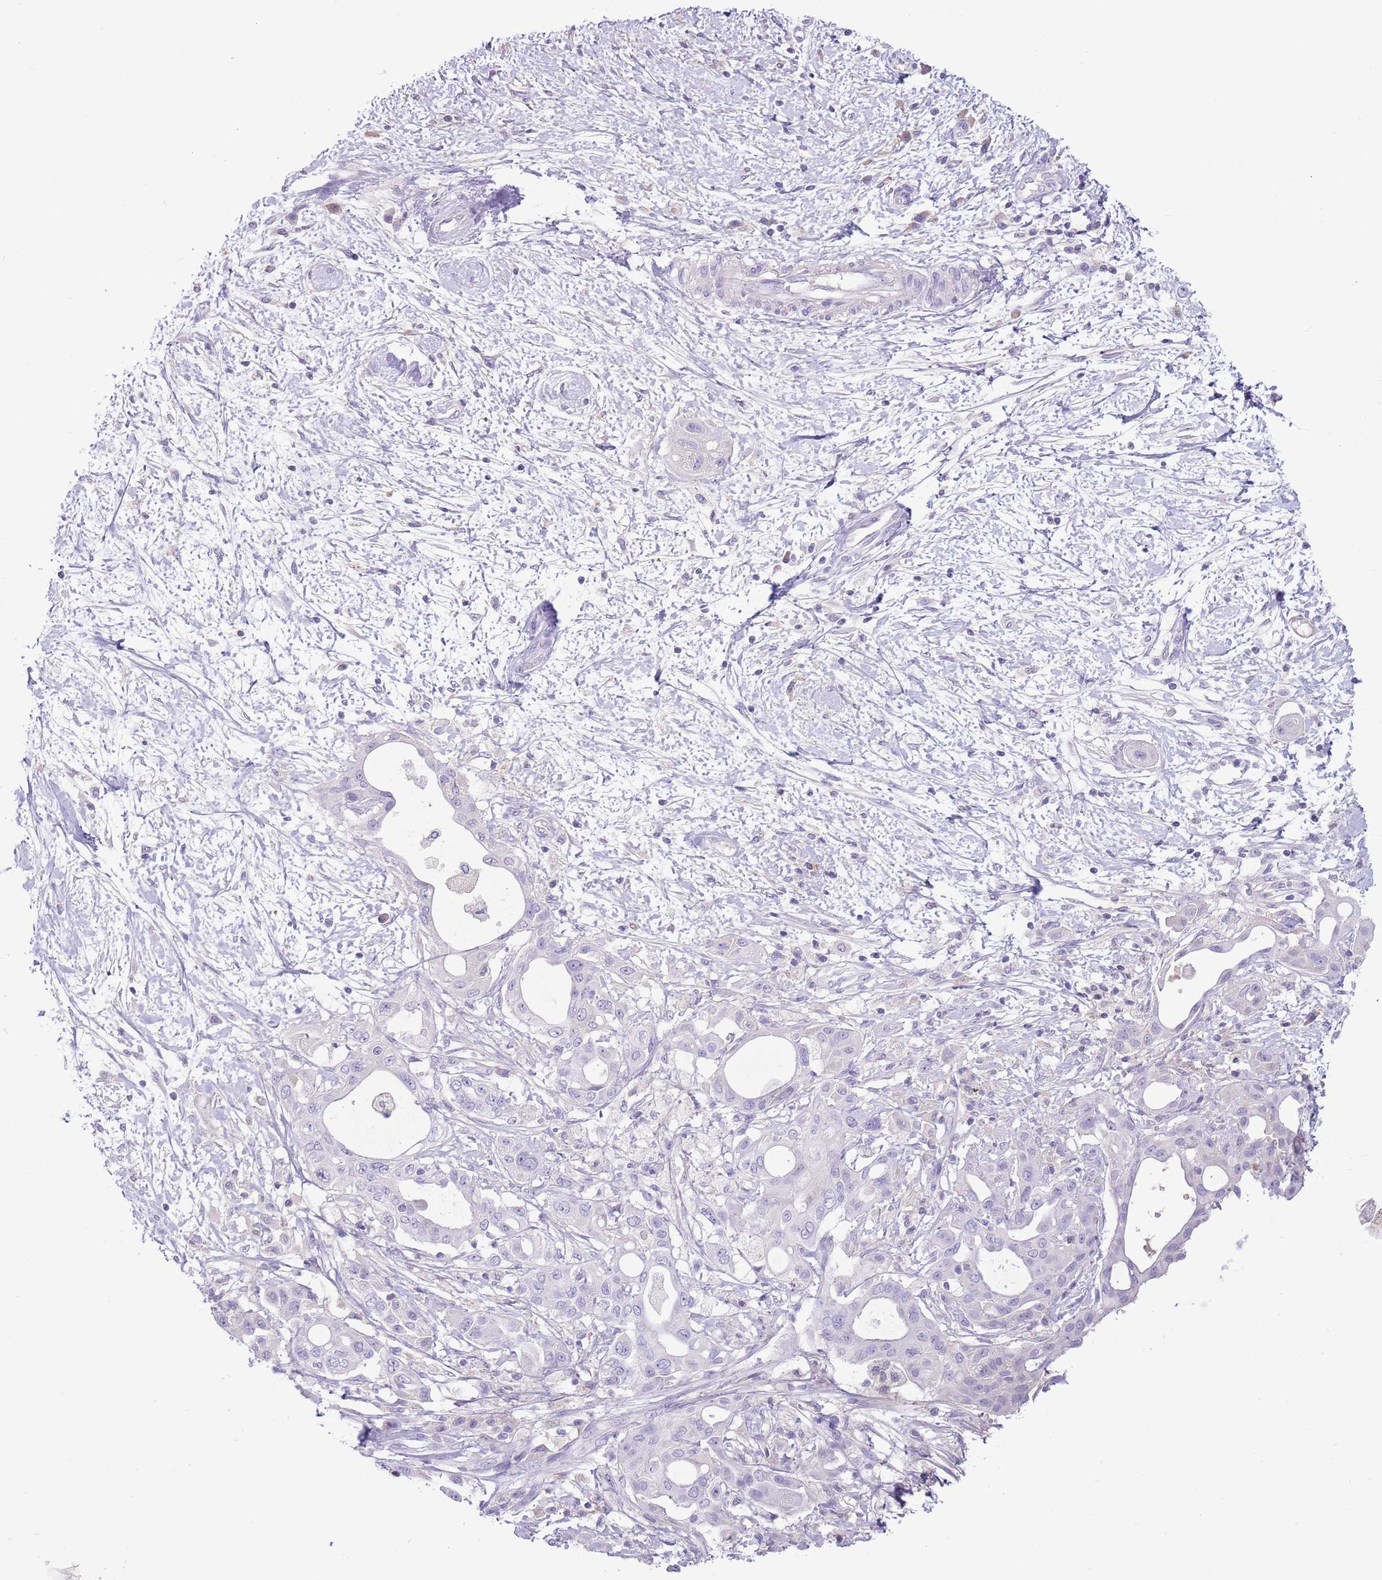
{"staining": {"intensity": "negative", "quantity": "none", "location": "none"}, "tissue": "pancreatic cancer", "cell_type": "Tumor cells", "image_type": "cancer", "snomed": [{"axis": "morphology", "description": "Adenocarcinoma, NOS"}, {"axis": "topography", "description": "Pancreas"}], "caption": "The image exhibits no significant staining in tumor cells of pancreatic cancer.", "gene": "TOX2", "patient": {"sex": "male", "age": 68}}